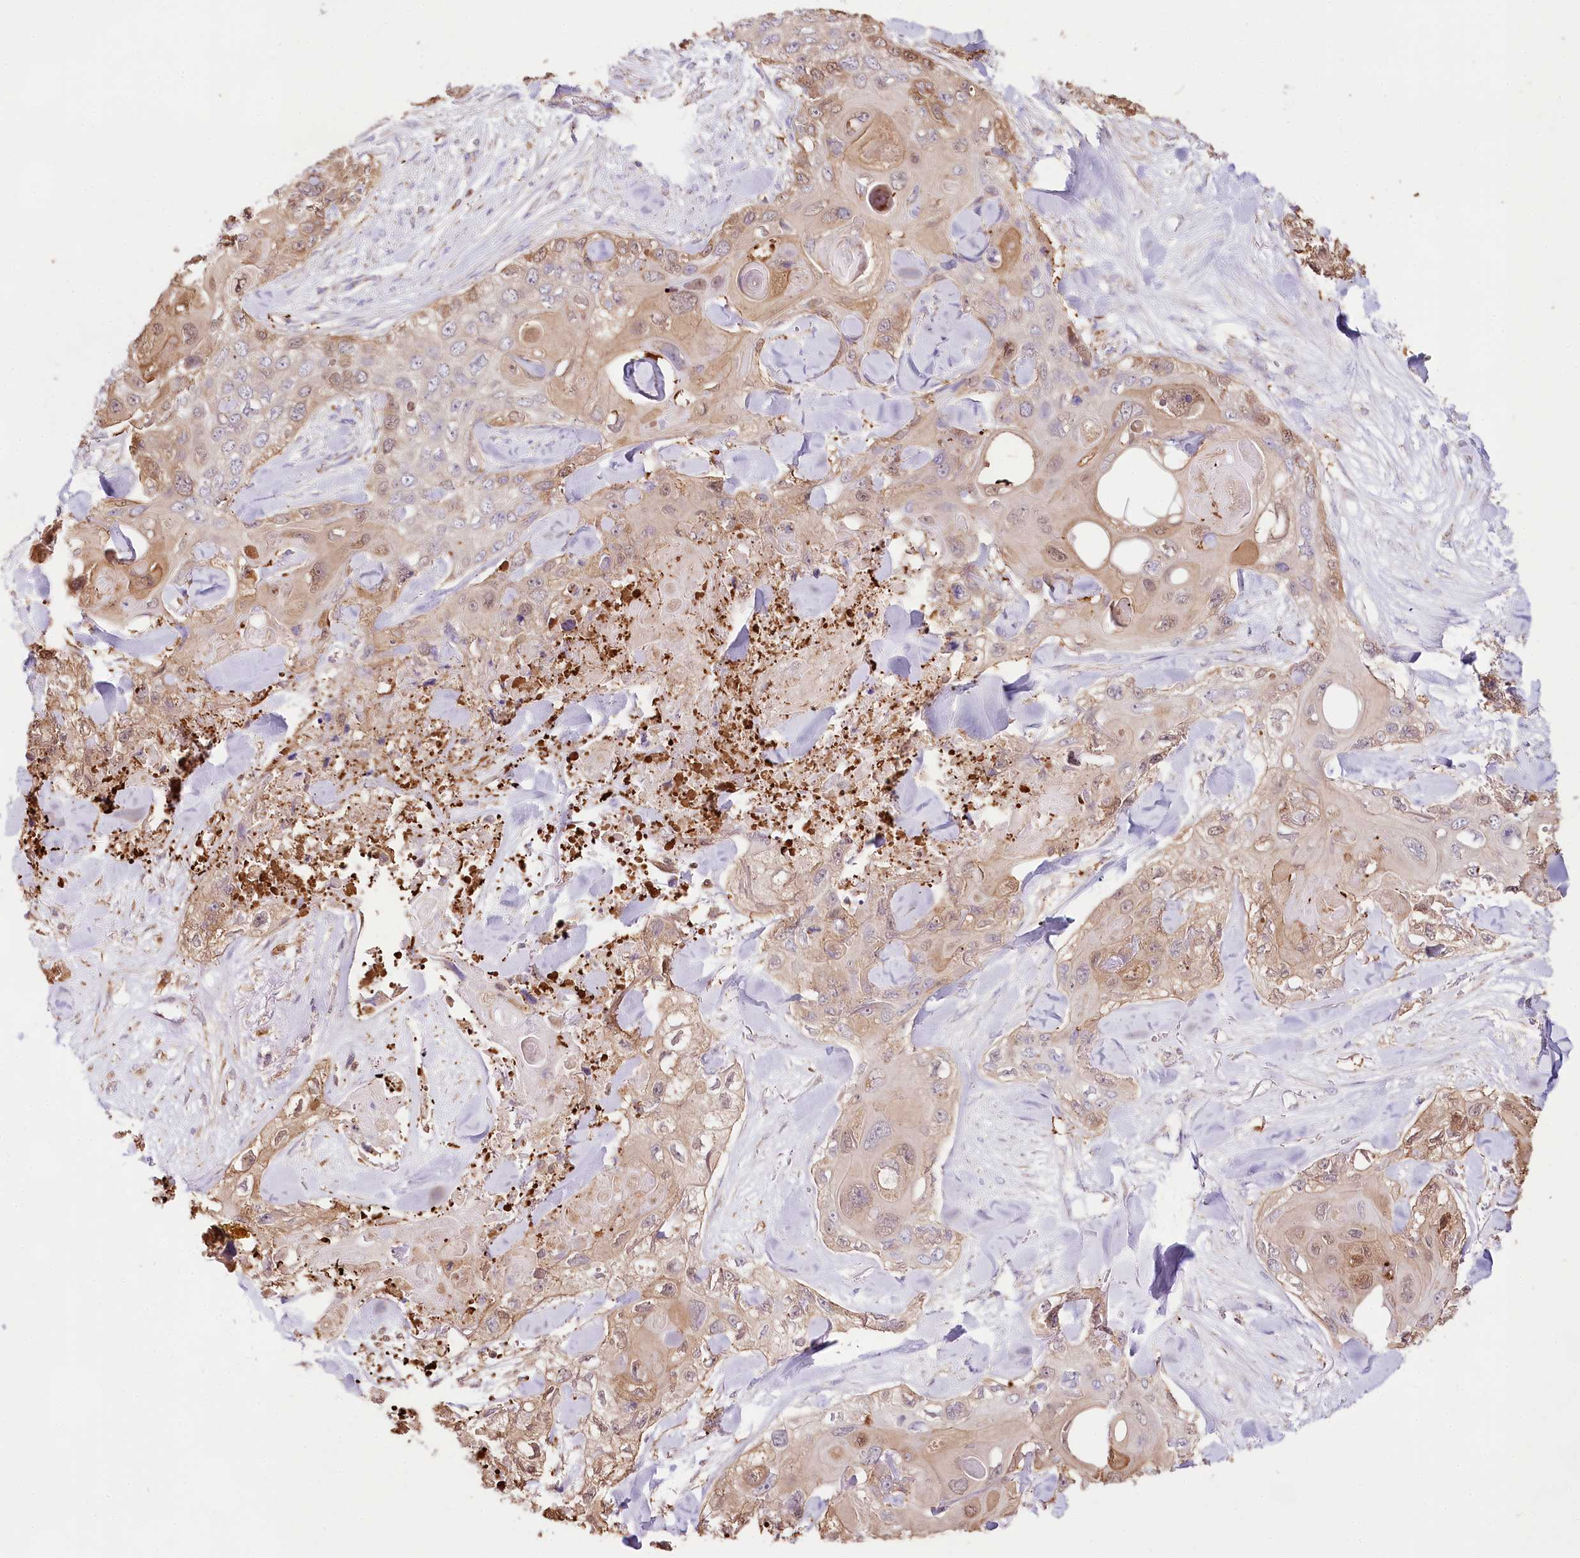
{"staining": {"intensity": "weak", "quantity": ">75%", "location": "cytoplasmic/membranous,nuclear"}, "tissue": "skin cancer", "cell_type": "Tumor cells", "image_type": "cancer", "snomed": [{"axis": "morphology", "description": "Normal tissue, NOS"}, {"axis": "morphology", "description": "Squamous cell carcinoma, NOS"}, {"axis": "topography", "description": "Skin"}], "caption": "Immunohistochemistry photomicrograph of neoplastic tissue: human skin cancer stained using IHC displays low levels of weak protein expression localized specifically in the cytoplasmic/membranous and nuclear of tumor cells, appearing as a cytoplasmic/membranous and nuclear brown color.", "gene": "TASOR2", "patient": {"sex": "male", "age": 72}}